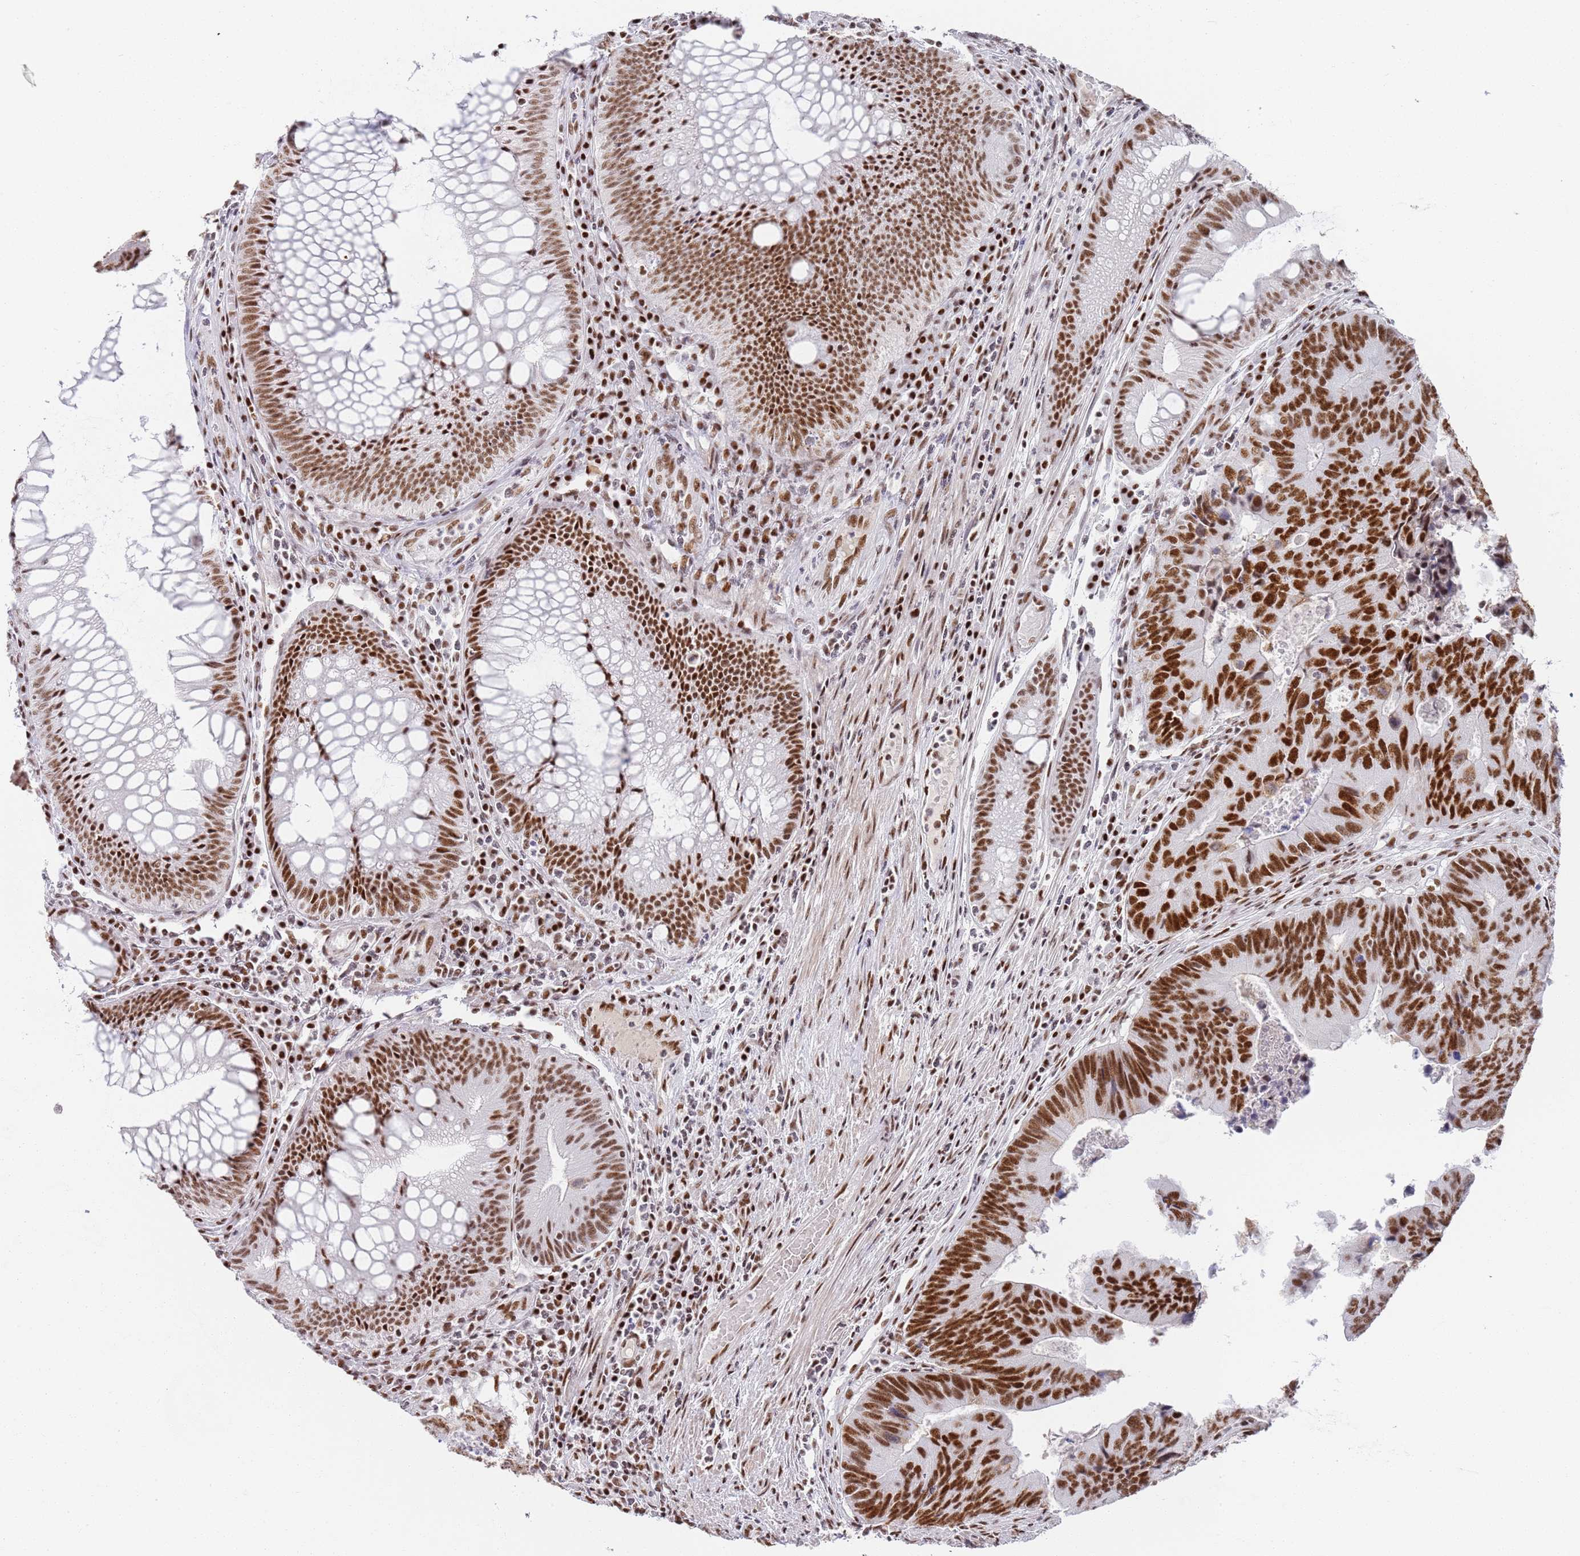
{"staining": {"intensity": "strong", "quantity": ">75%", "location": "nuclear"}, "tissue": "colorectal cancer", "cell_type": "Tumor cells", "image_type": "cancer", "snomed": [{"axis": "morphology", "description": "Adenocarcinoma, NOS"}, {"axis": "topography", "description": "Colon"}], "caption": "A high amount of strong nuclear expression is seen in approximately >75% of tumor cells in colorectal cancer (adenocarcinoma) tissue.", "gene": "AKAP8L", "patient": {"sex": "female", "age": 67}}